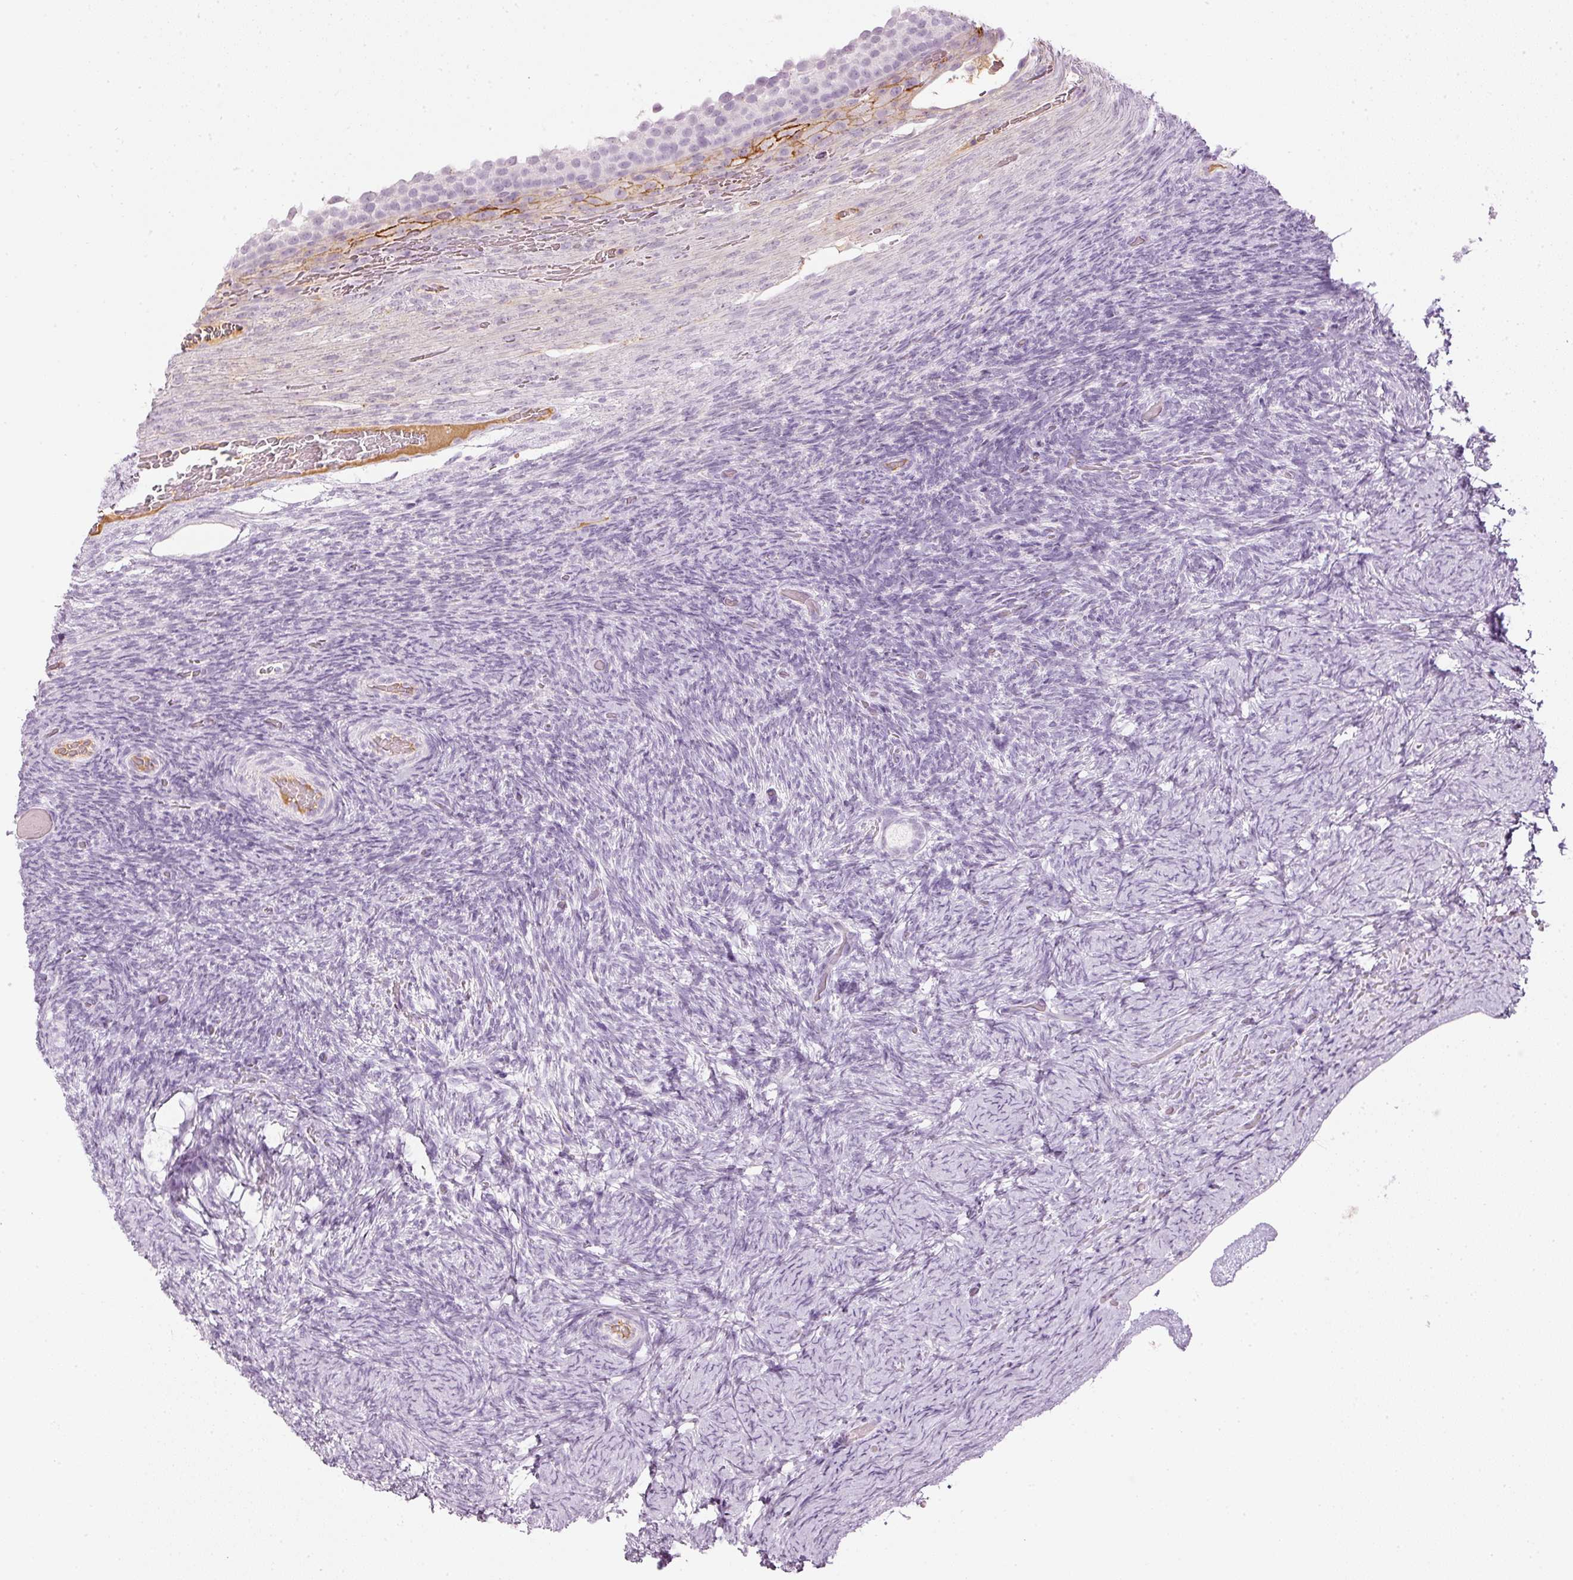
{"staining": {"intensity": "negative", "quantity": "none", "location": "none"}, "tissue": "ovary", "cell_type": "Follicle cells", "image_type": "normal", "snomed": [{"axis": "morphology", "description": "Normal tissue, NOS"}, {"axis": "topography", "description": "Ovary"}], "caption": "Immunohistochemistry of benign ovary shows no expression in follicle cells. The staining was performed using DAB (3,3'-diaminobenzidine) to visualize the protein expression in brown, while the nuclei were stained in blue with hematoxylin (Magnification: 20x).", "gene": "VCAM1", "patient": {"sex": "female", "age": 34}}